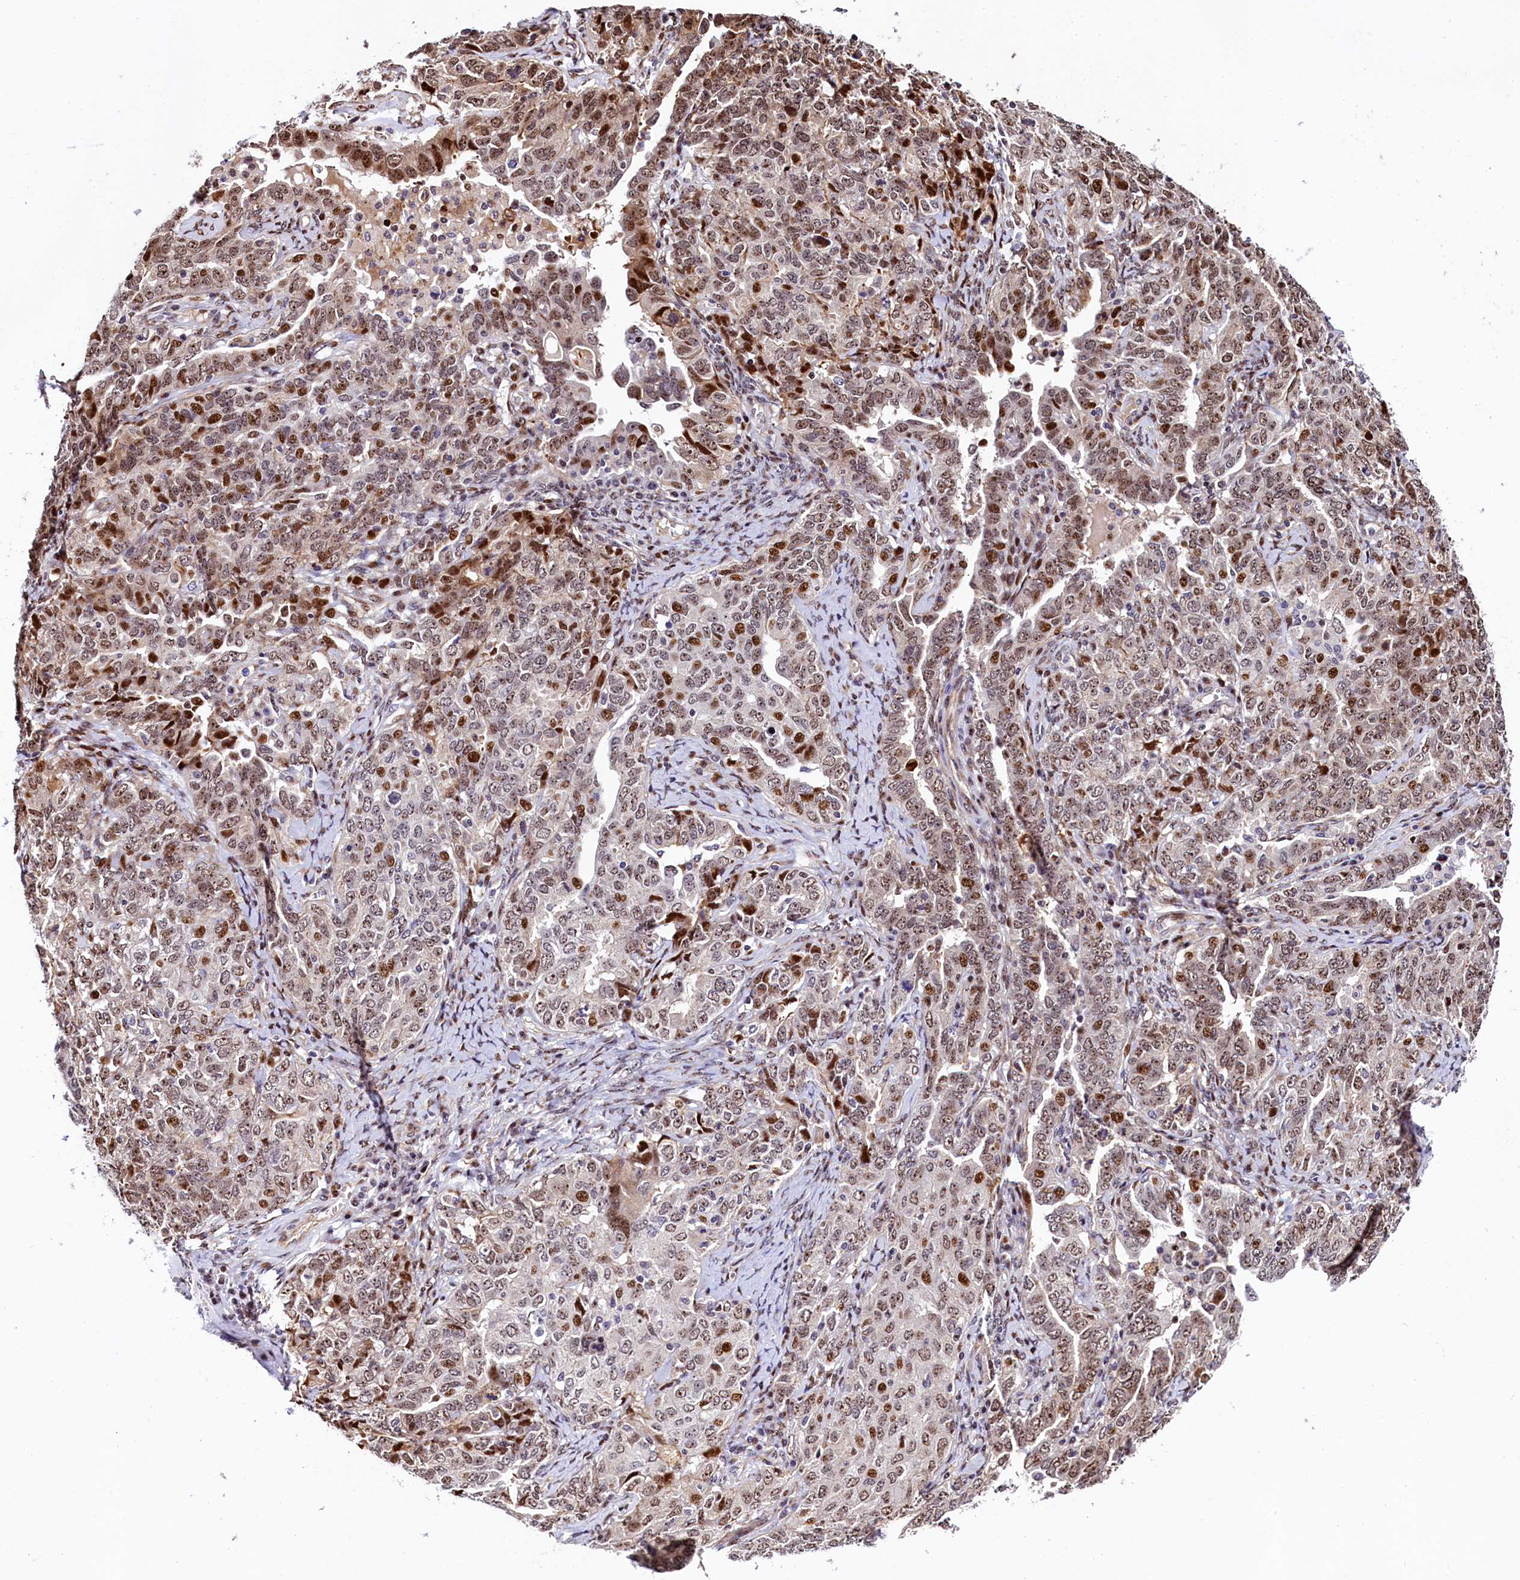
{"staining": {"intensity": "strong", "quantity": "<25%", "location": "nuclear"}, "tissue": "ovarian cancer", "cell_type": "Tumor cells", "image_type": "cancer", "snomed": [{"axis": "morphology", "description": "Carcinoma, endometroid"}, {"axis": "topography", "description": "Ovary"}], "caption": "Strong nuclear staining for a protein is seen in about <25% of tumor cells of ovarian cancer using immunohistochemistry.", "gene": "TRMT112", "patient": {"sex": "female", "age": 62}}